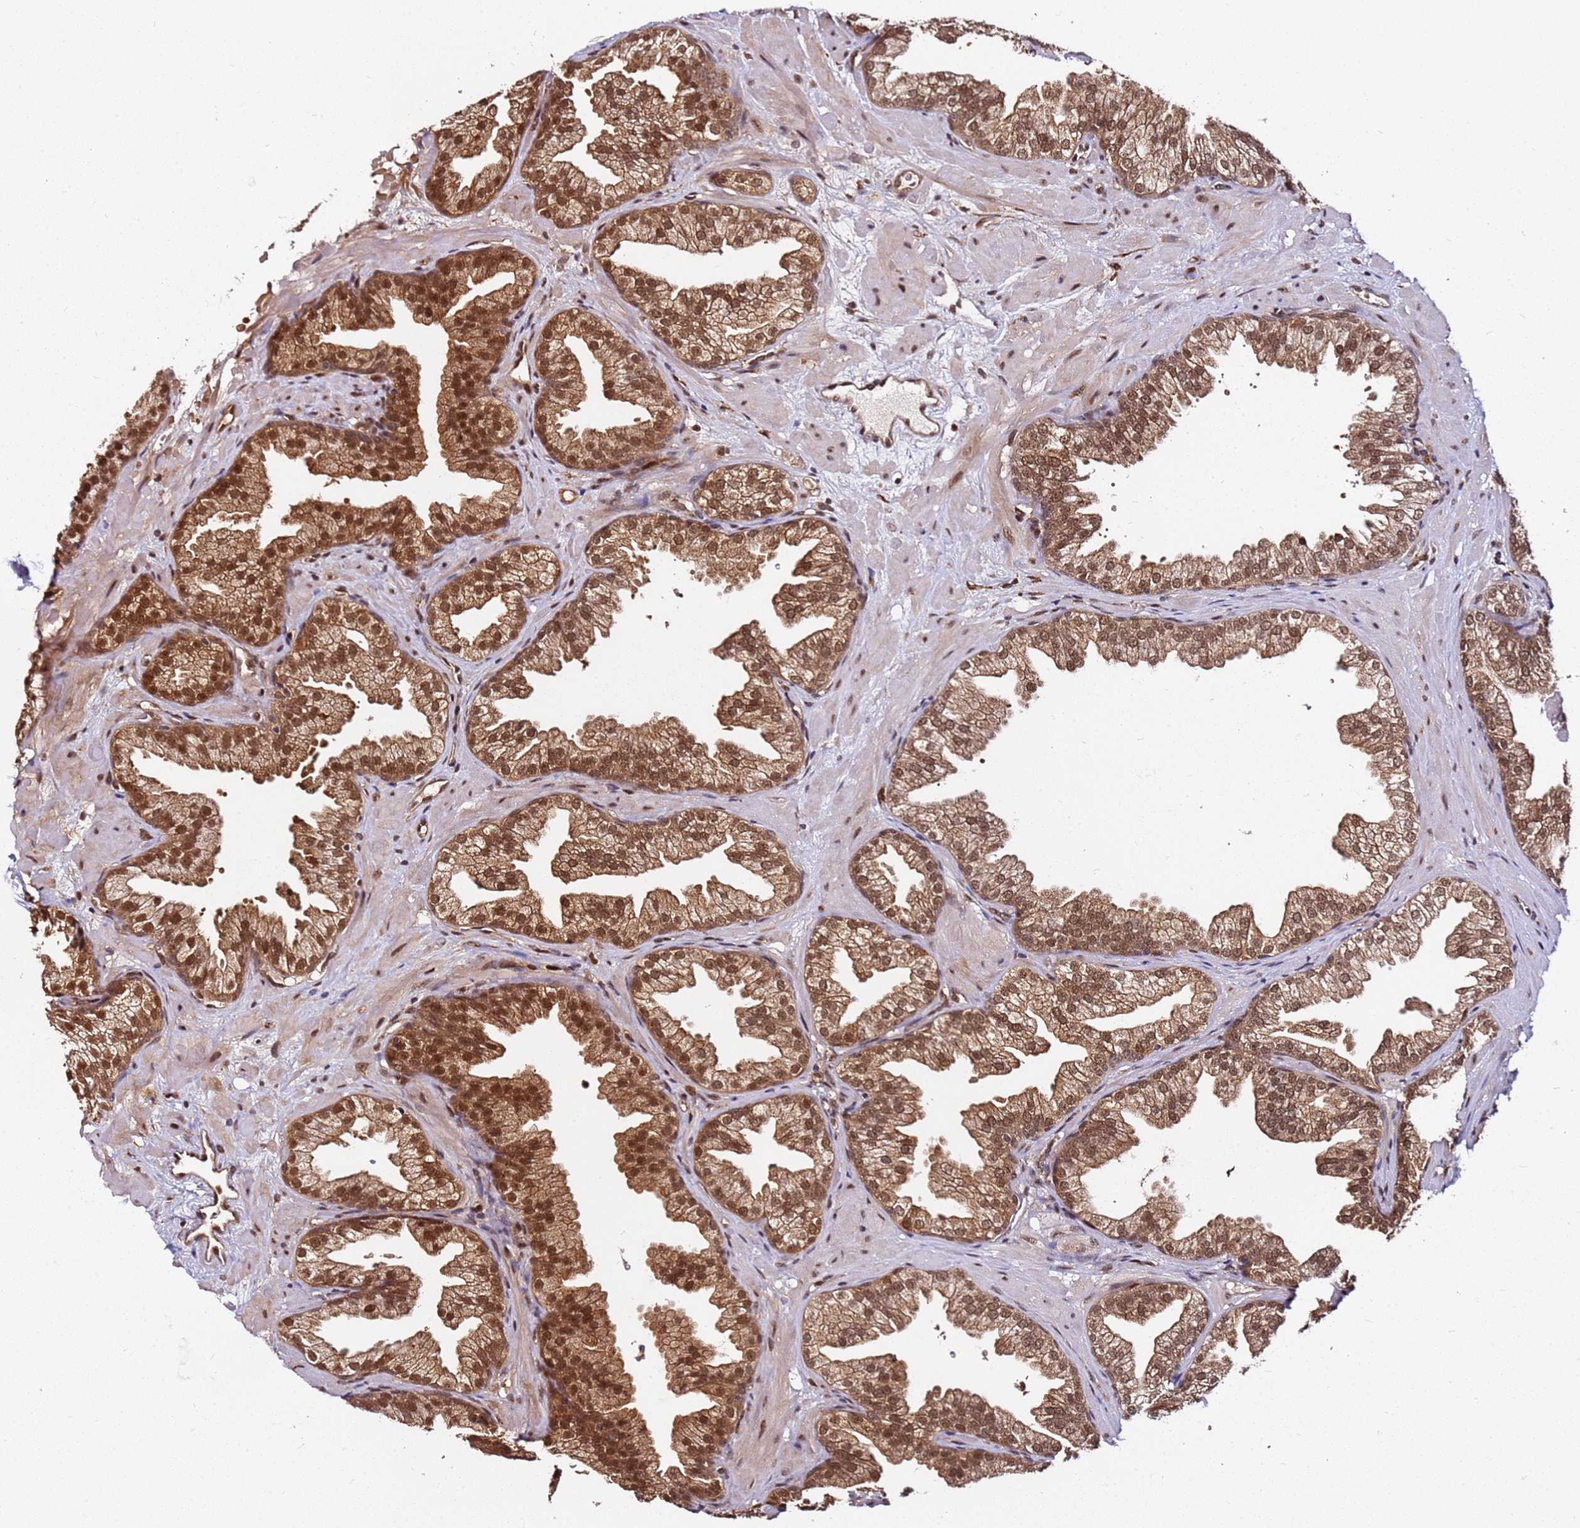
{"staining": {"intensity": "moderate", "quantity": ">75%", "location": "cytoplasmic/membranous,nuclear"}, "tissue": "prostate", "cell_type": "Glandular cells", "image_type": "normal", "snomed": [{"axis": "morphology", "description": "Normal tissue, NOS"}, {"axis": "topography", "description": "Prostate"}], "caption": "Approximately >75% of glandular cells in unremarkable prostate exhibit moderate cytoplasmic/membranous,nuclear protein positivity as visualized by brown immunohistochemical staining.", "gene": "RGS18", "patient": {"sex": "male", "age": 37}}